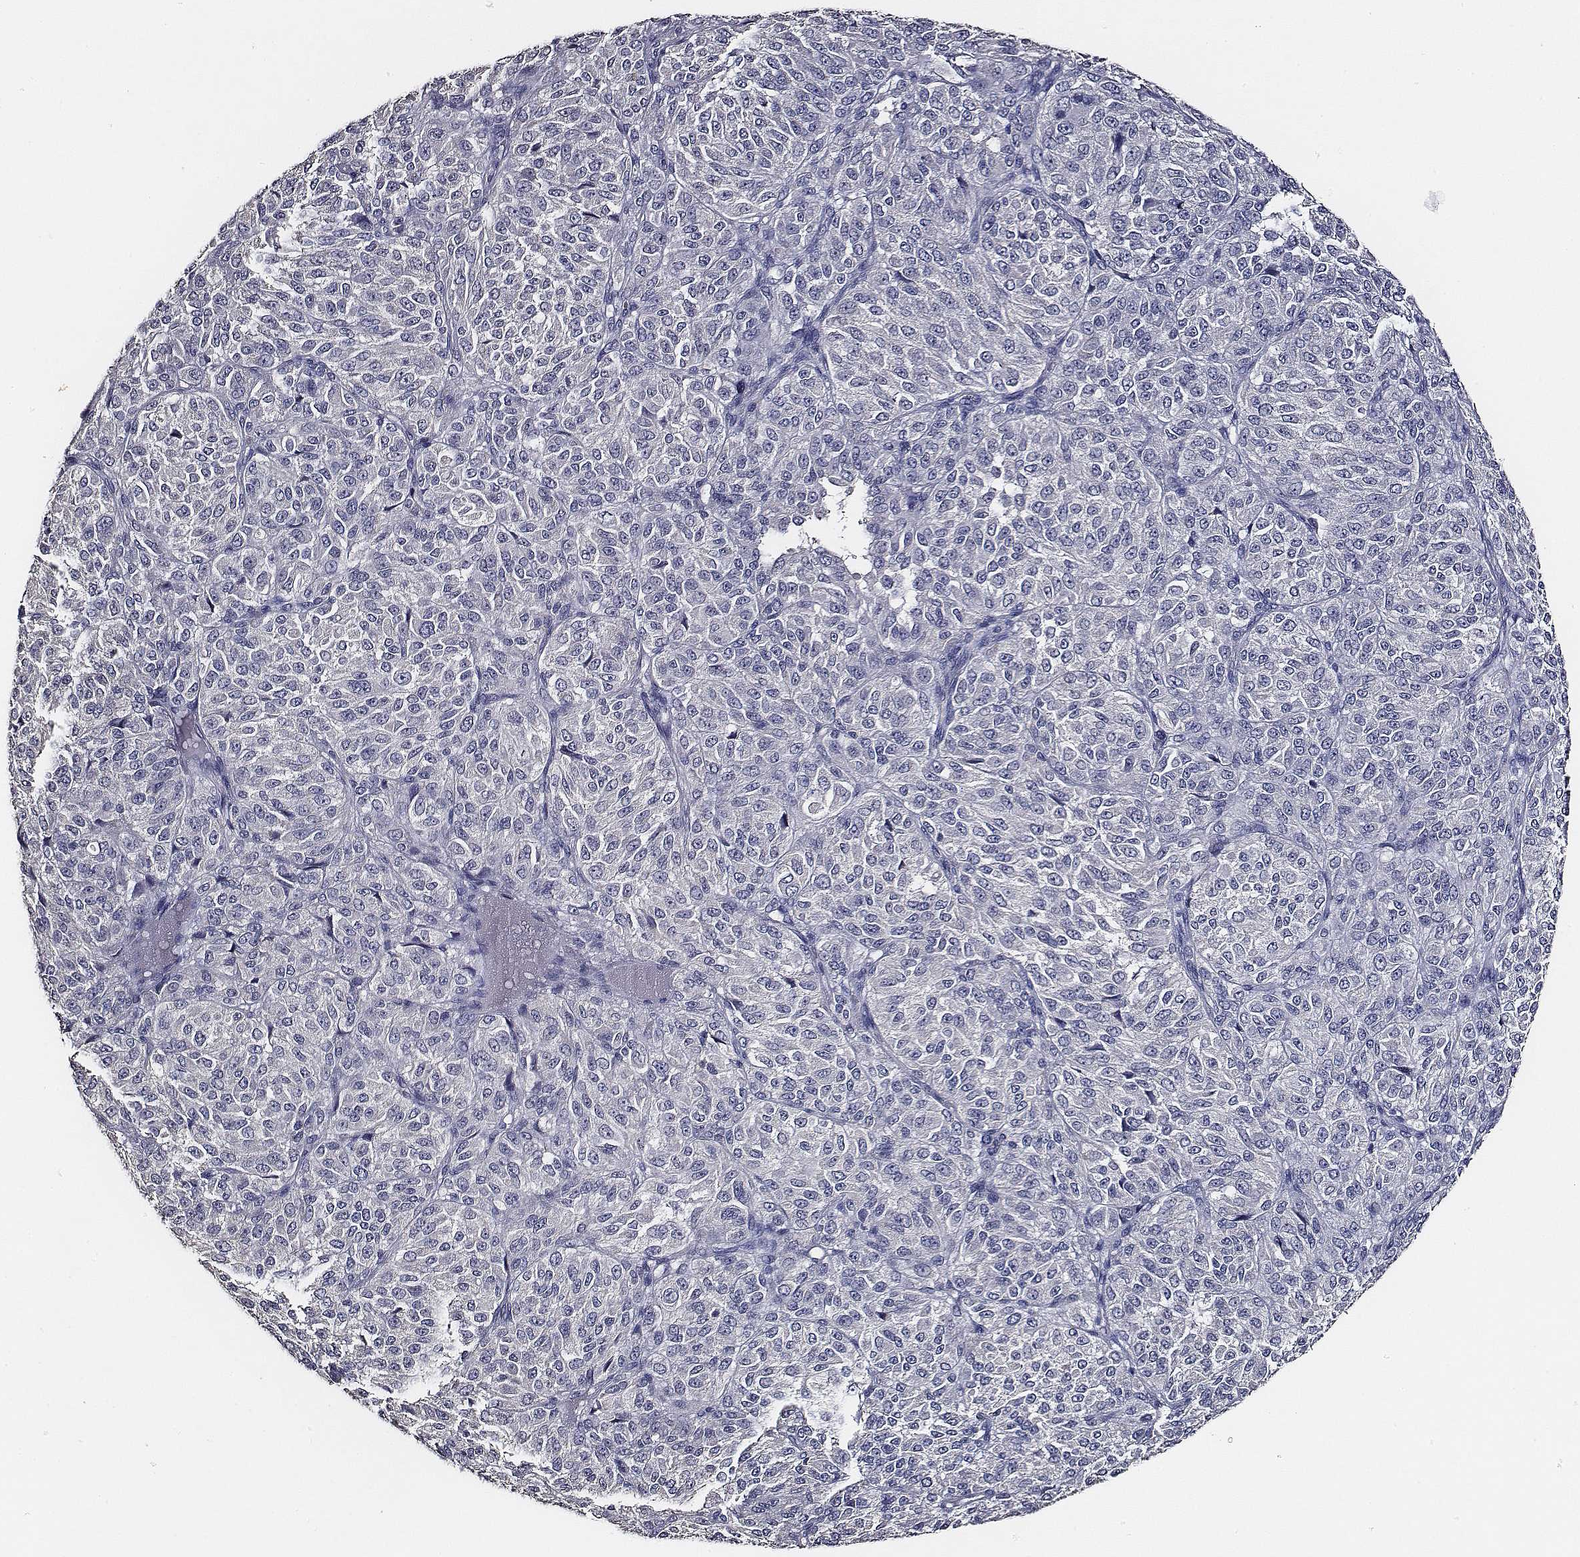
{"staining": {"intensity": "negative", "quantity": "none", "location": "none"}, "tissue": "melanoma", "cell_type": "Tumor cells", "image_type": "cancer", "snomed": [{"axis": "morphology", "description": "Malignant melanoma, Metastatic site"}, {"axis": "topography", "description": "Brain"}], "caption": "Immunohistochemical staining of malignant melanoma (metastatic site) exhibits no significant staining in tumor cells.", "gene": "AADAT", "patient": {"sex": "female", "age": 56}}